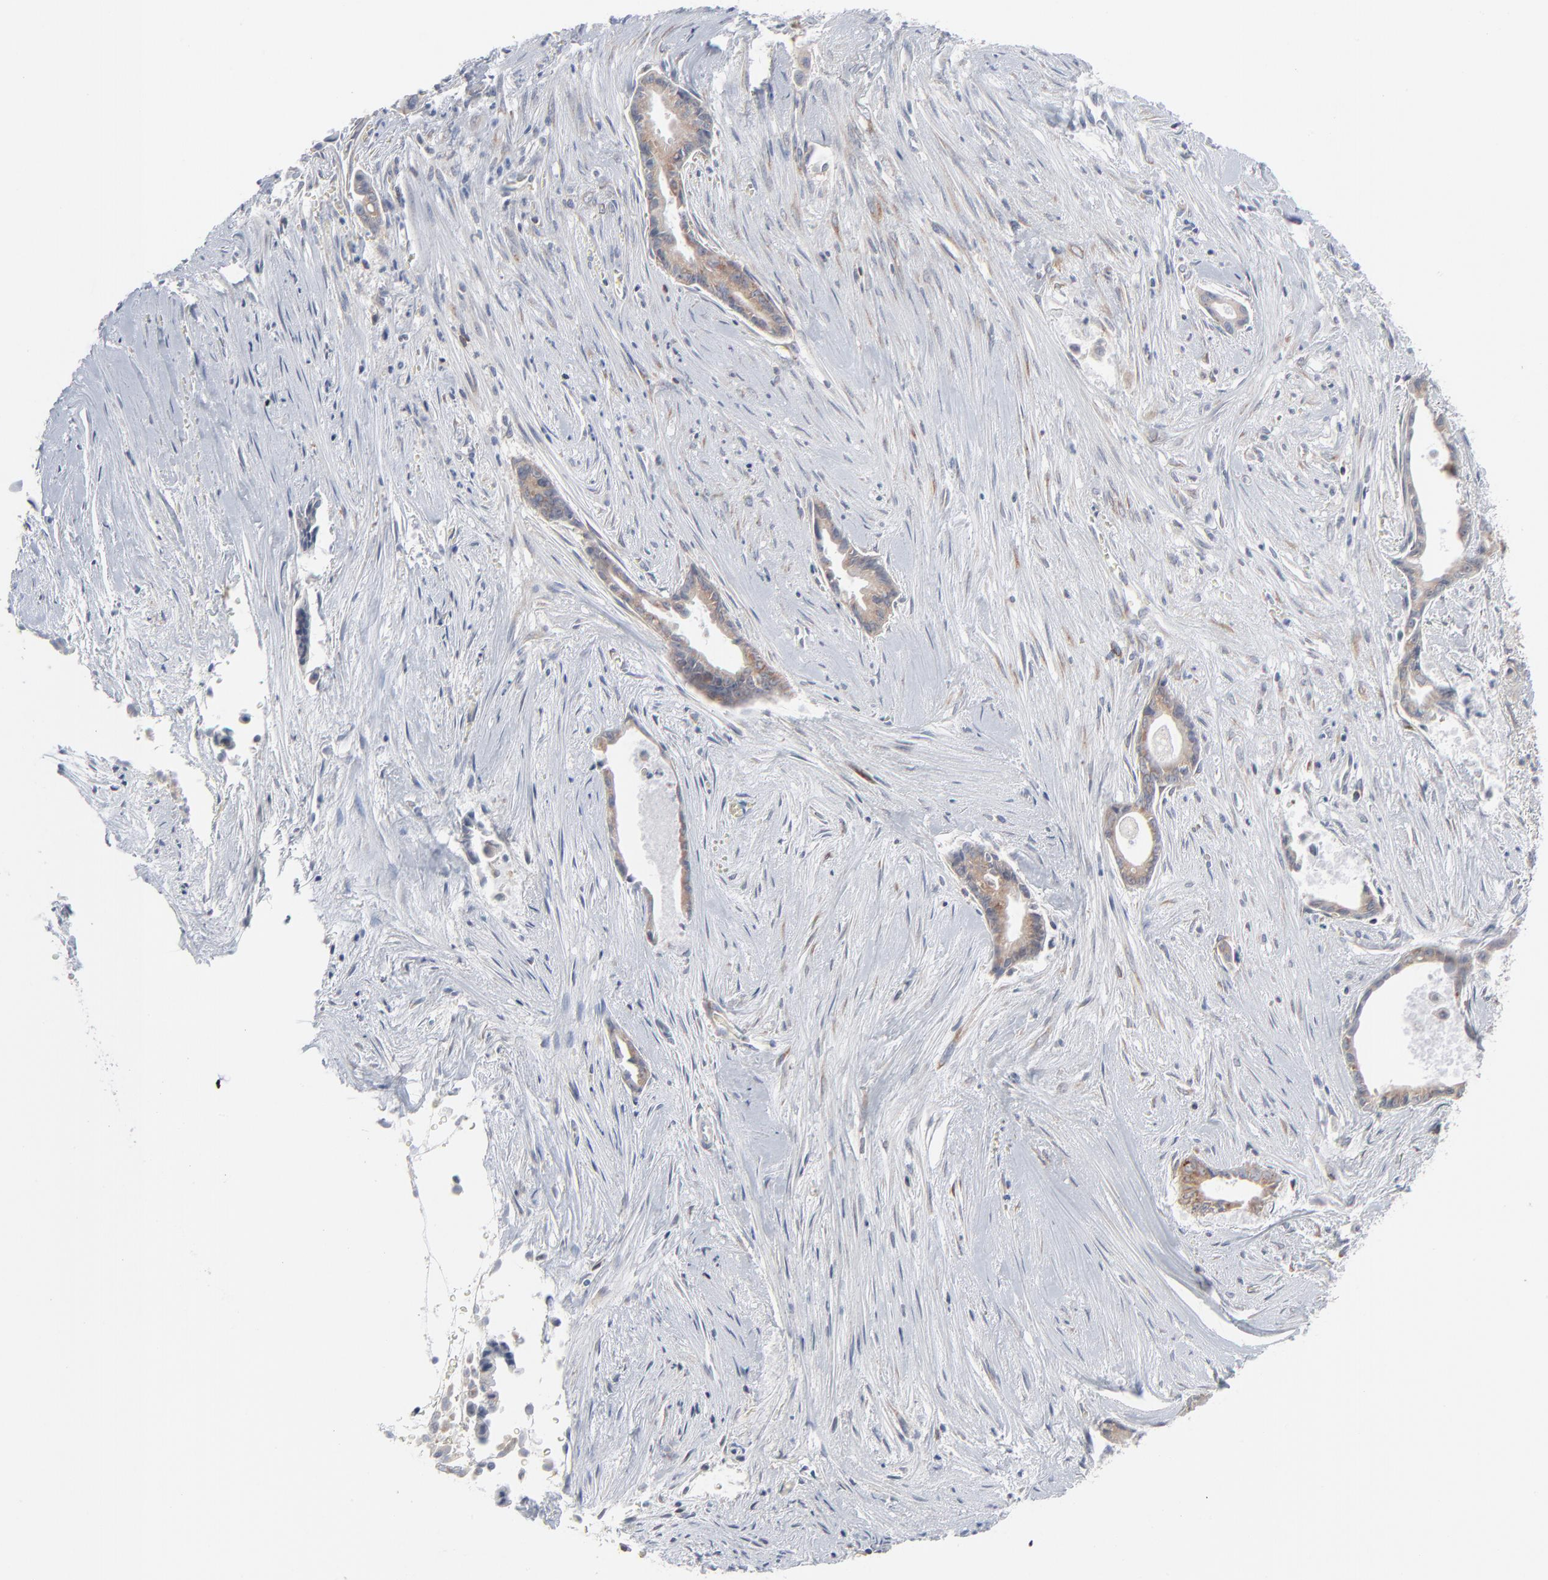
{"staining": {"intensity": "weak", "quantity": "25%-75%", "location": "cytoplasmic/membranous"}, "tissue": "liver cancer", "cell_type": "Tumor cells", "image_type": "cancer", "snomed": [{"axis": "morphology", "description": "Cholangiocarcinoma"}, {"axis": "topography", "description": "Liver"}], "caption": "The image exhibits a brown stain indicating the presence of a protein in the cytoplasmic/membranous of tumor cells in liver cancer. The staining is performed using DAB (3,3'-diaminobenzidine) brown chromogen to label protein expression. The nuclei are counter-stained blue using hematoxylin.", "gene": "KDSR", "patient": {"sex": "female", "age": 55}}